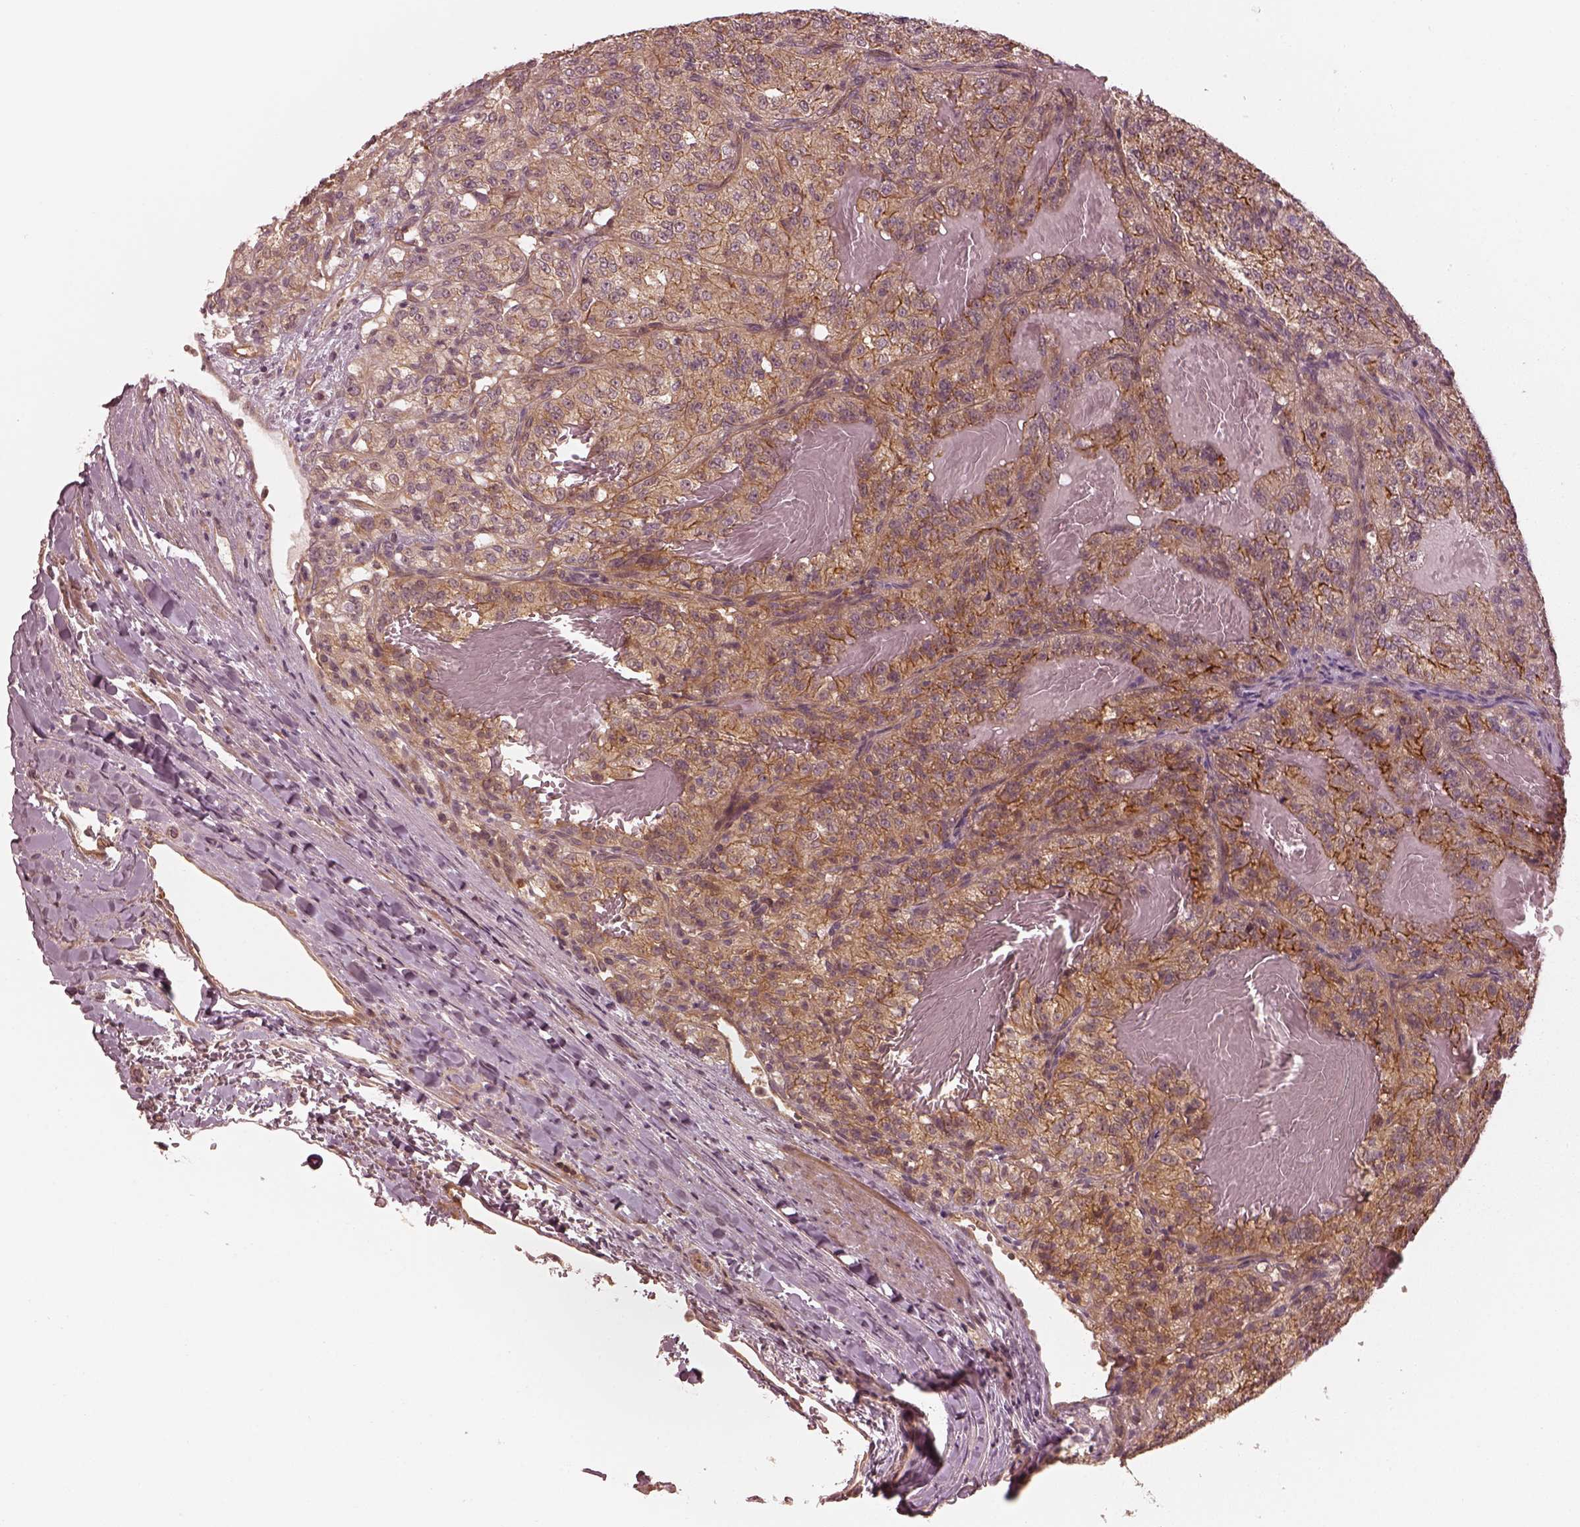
{"staining": {"intensity": "moderate", "quantity": ">75%", "location": "cytoplasmic/membranous"}, "tissue": "renal cancer", "cell_type": "Tumor cells", "image_type": "cancer", "snomed": [{"axis": "morphology", "description": "Adenocarcinoma, NOS"}, {"axis": "topography", "description": "Kidney"}], "caption": "This micrograph reveals renal cancer stained with IHC to label a protein in brown. The cytoplasmic/membranous of tumor cells show moderate positivity for the protein. Nuclei are counter-stained blue.", "gene": "FAM107B", "patient": {"sex": "female", "age": 63}}